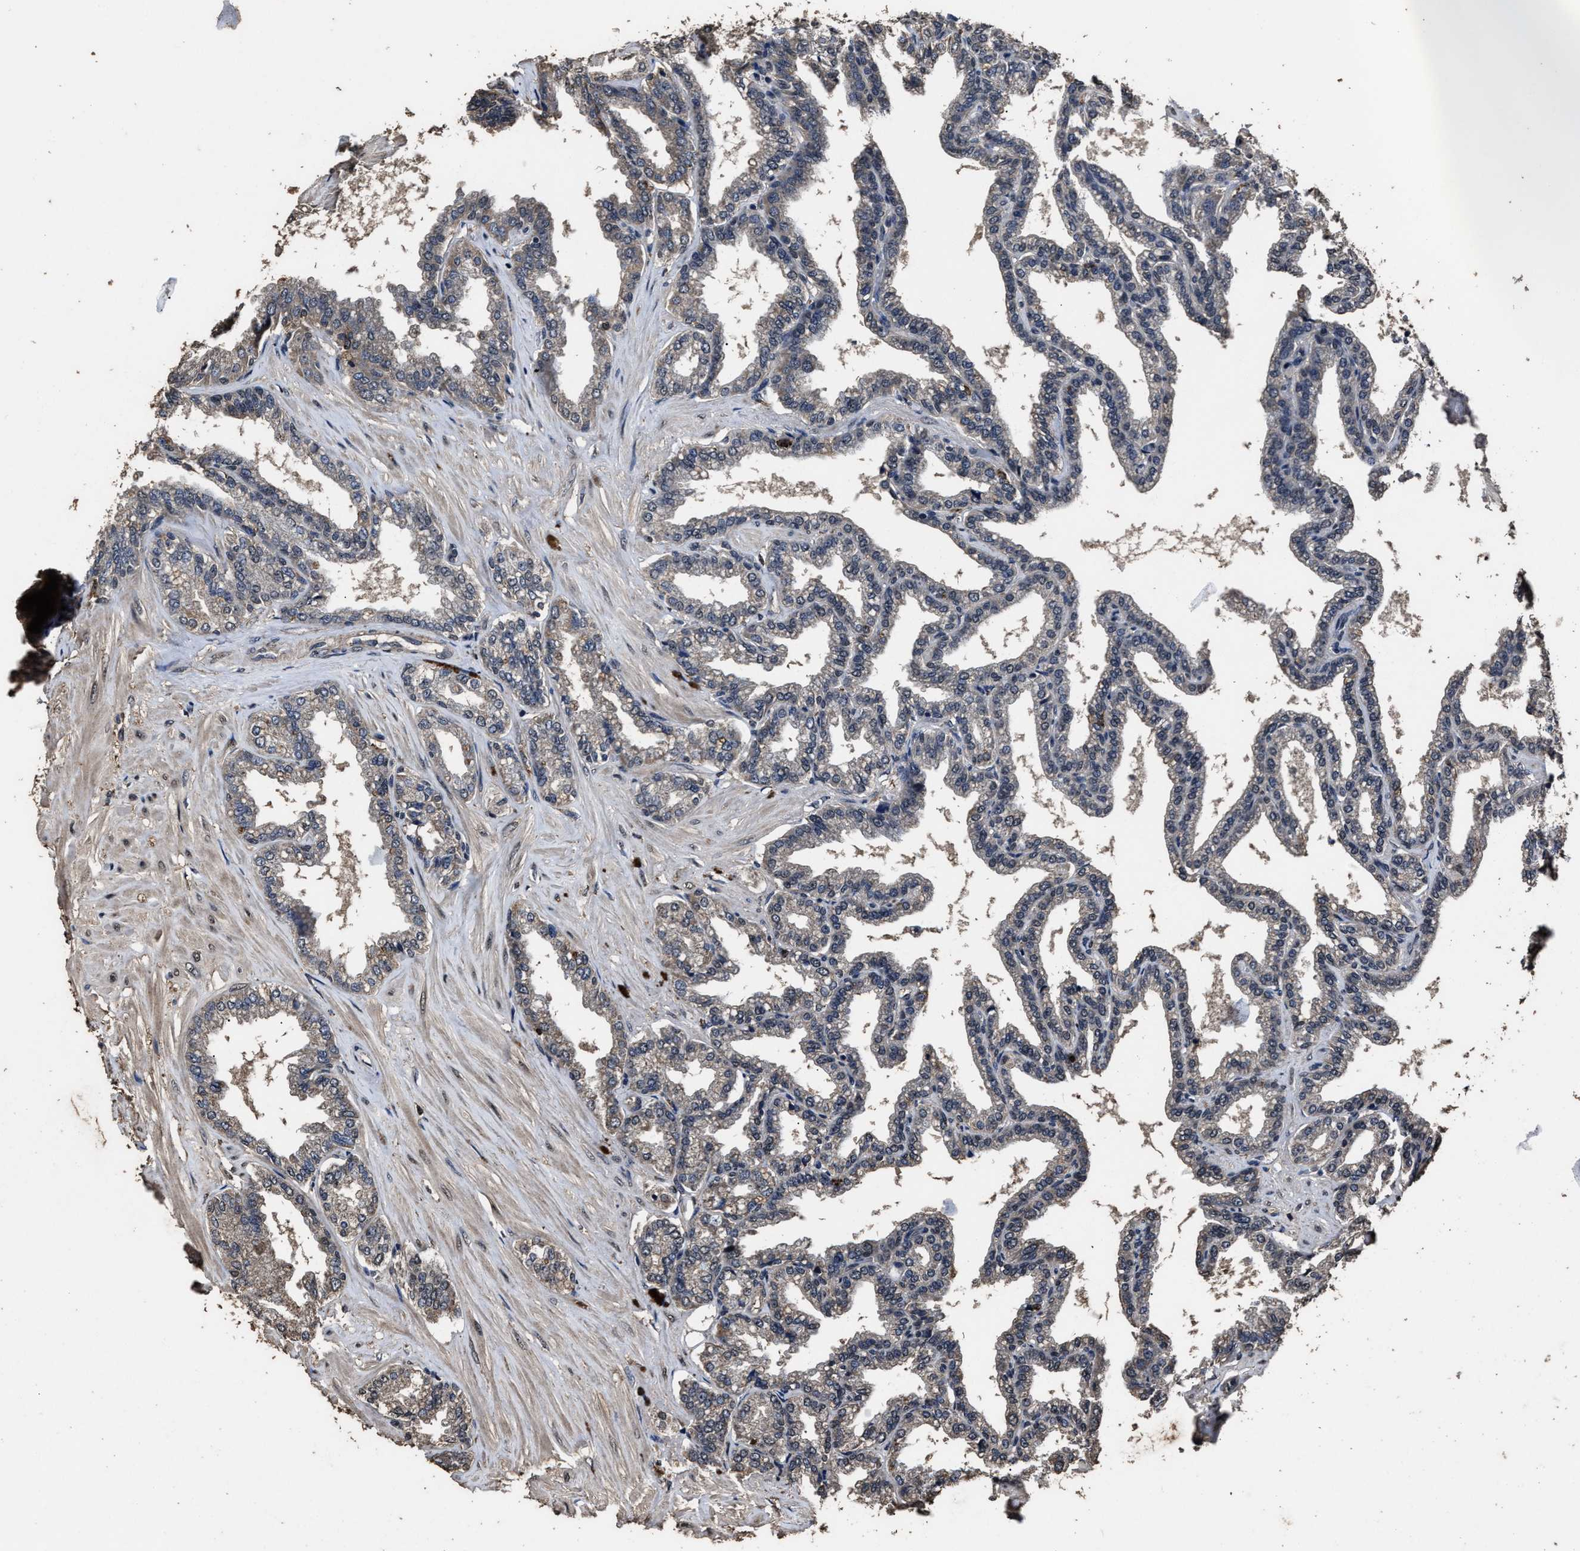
{"staining": {"intensity": "weak", "quantity": "<25%", "location": "cytoplasmic/membranous"}, "tissue": "seminal vesicle", "cell_type": "Glandular cells", "image_type": "normal", "snomed": [{"axis": "morphology", "description": "Normal tissue, NOS"}, {"axis": "topography", "description": "Seminal veicle"}], "caption": "High magnification brightfield microscopy of unremarkable seminal vesicle stained with DAB (brown) and counterstained with hematoxylin (blue): glandular cells show no significant expression. (DAB immunohistochemistry with hematoxylin counter stain).", "gene": "RSBN1L", "patient": {"sex": "male", "age": 46}}